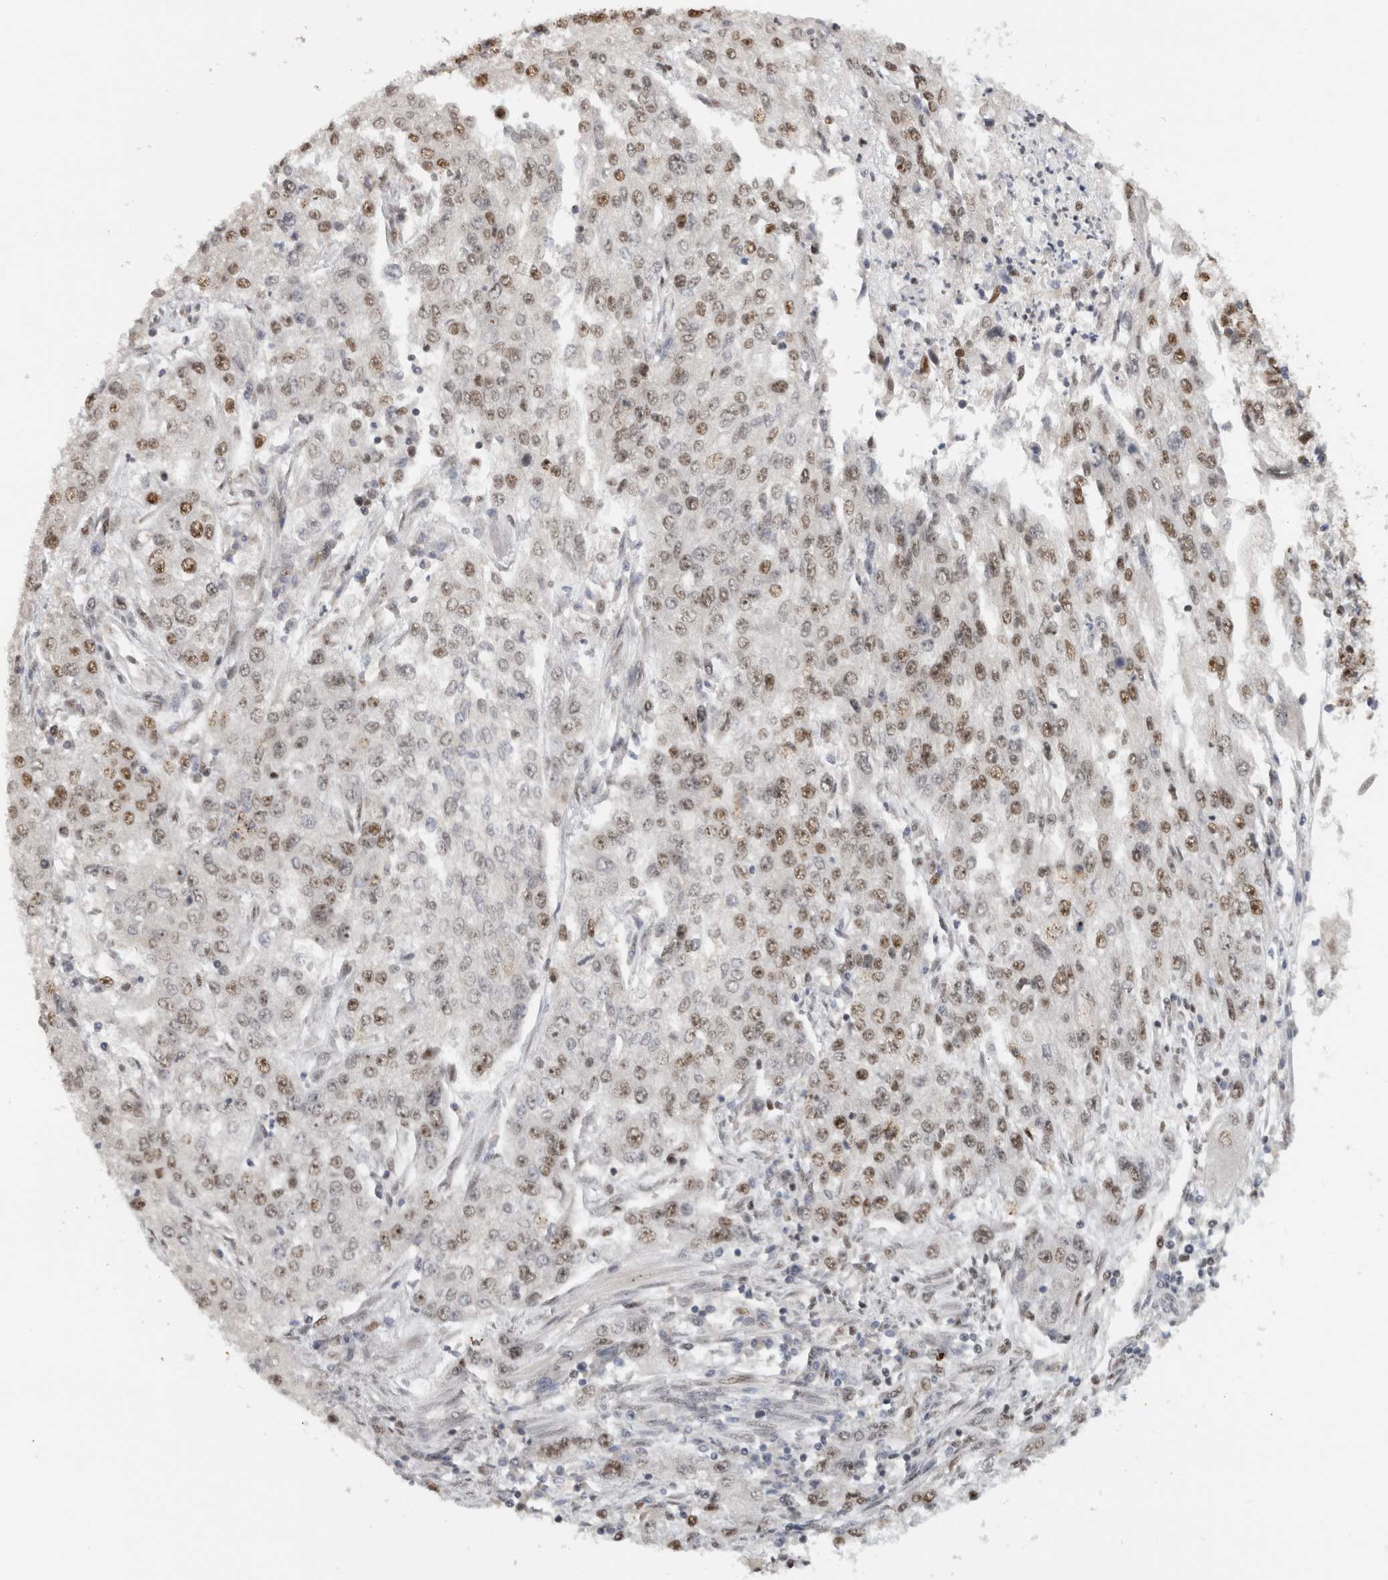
{"staining": {"intensity": "moderate", "quantity": "25%-75%", "location": "nuclear"}, "tissue": "endometrial cancer", "cell_type": "Tumor cells", "image_type": "cancer", "snomed": [{"axis": "morphology", "description": "Adenocarcinoma, NOS"}, {"axis": "topography", "description": "Endometrium"}], "caption": "IHC of endometrial cancer demonstrates medium levels of moderate nuclear staining in about 25%-75% of tumor cells.", "gene": "EBNA1BP2", "patient": {"sex": "female", "age": 49}}